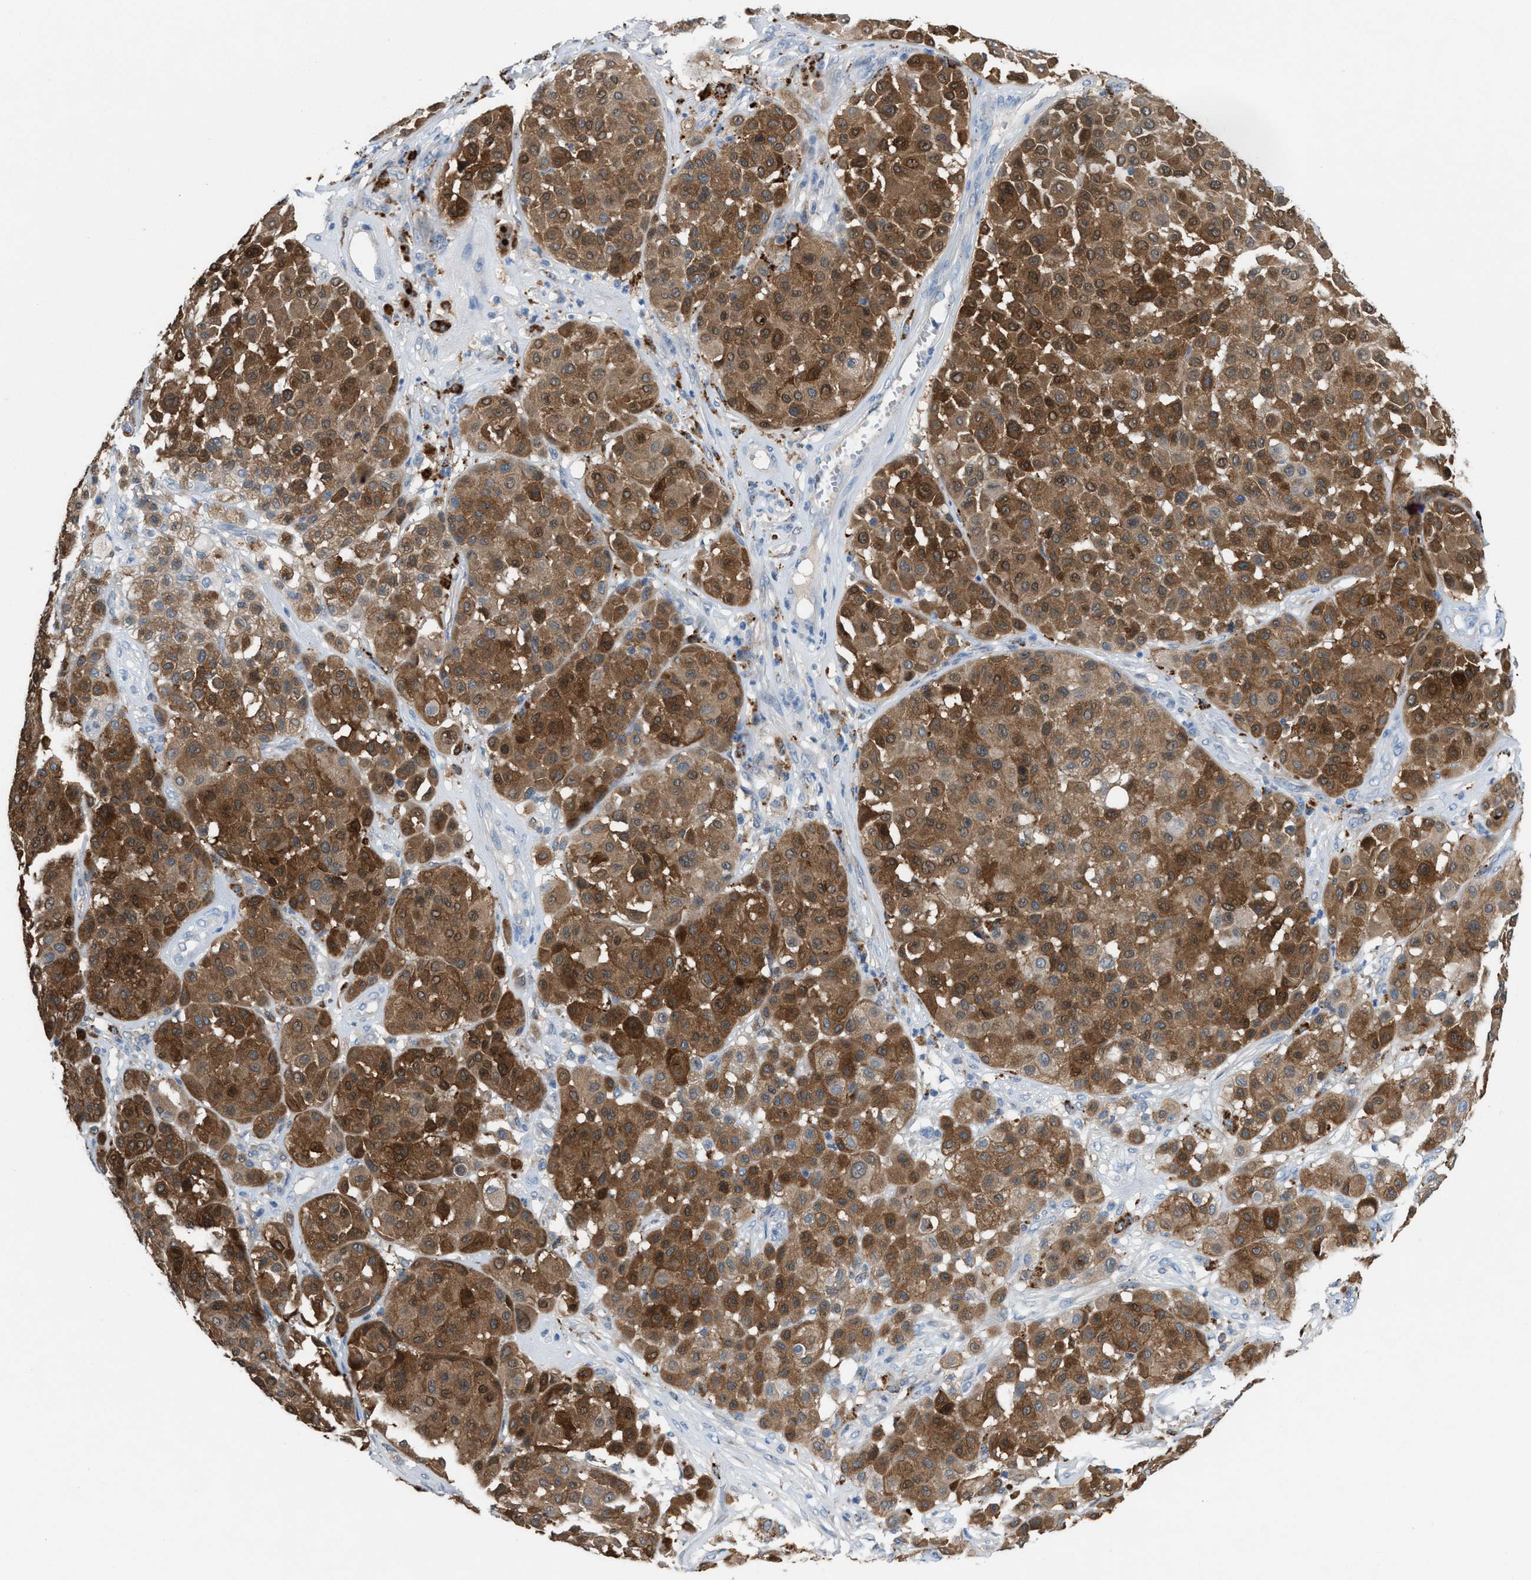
{"staining": {"intensity": "moderate", "quantity": ">75%", "location": "cytoplasmic/membranous"}, "tissue": "melanoma", "cell_type": "Tumor cells", "image_type": "cancer", "snomed": [{"axis": "morphology", "description": "Malignant melanoma, Metastatic site"}, {"axis": "topography", "description": "Soft tissue"}], "caption": "Tumor cells exhibit medium levels of moderate cytoplasmic/membranous positivity in about >75% of cells in human malignant melanoma (metastatic site). Nuclei are stained in blue.", "gene": "ASPA", "patient": {"sex": "male", "age": 41}}